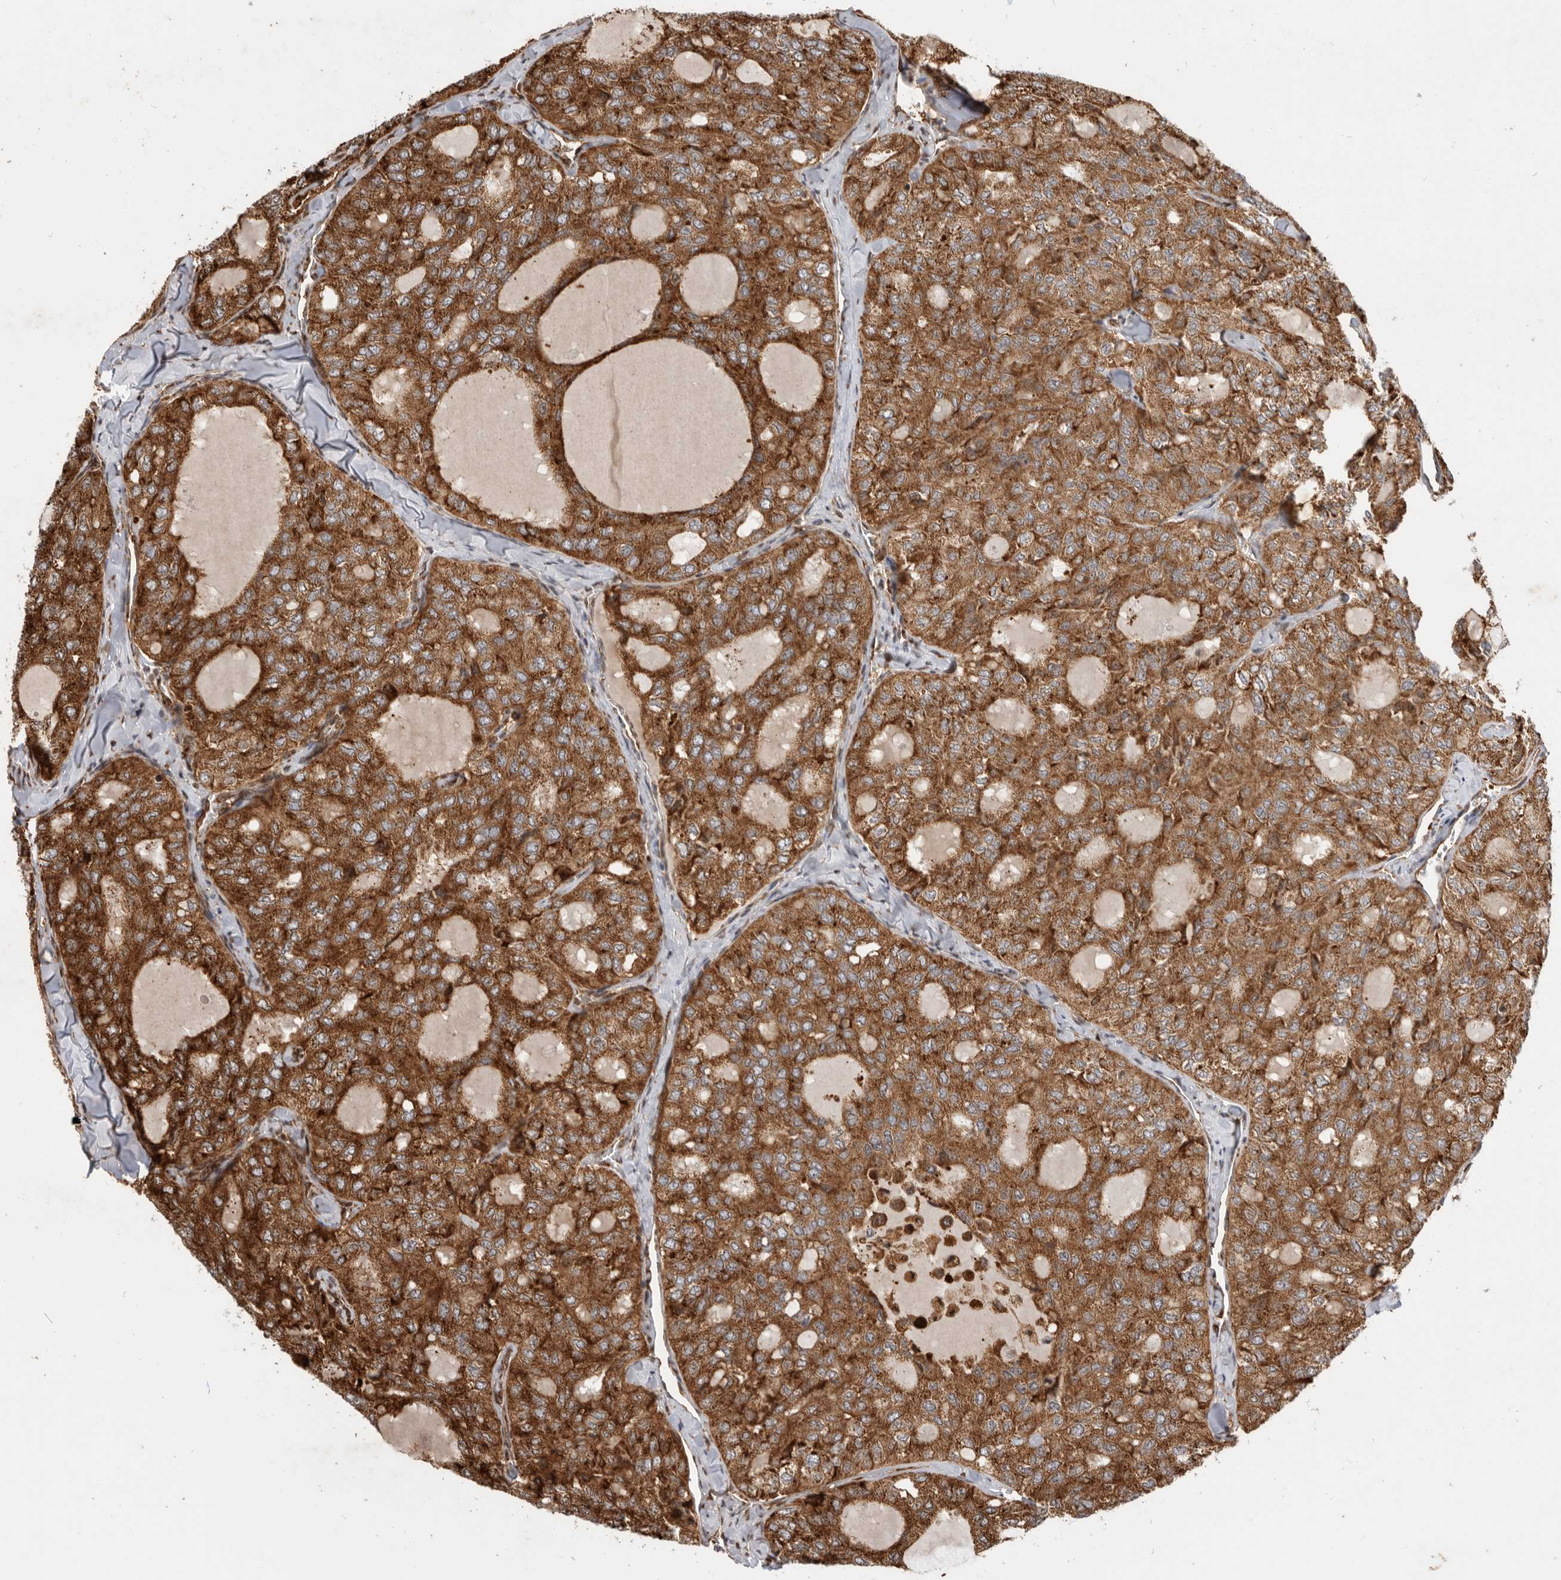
{"staining": {"intensity": "strong", "quantity": ">75%", "location": "cytoplasmic/membranous"}, "tissue": "thyroid cancer", "cell_type": "Tumor cells", "image_type": "cancer", "snomed": [{"axis": "morphology", "description": "Follicular adenoma carcinoma, NOS"}, {"axis": "topography", "description": "Thyroid gland"}], "caption": "Protein staining exhibits strong cytoplasmic/membranous staining in approximately >75% of tumor cells in thyroid cancer (follicular adenoma carcinoma). The staining was performed using DAB, with brown indicating positive protein expression. Nuclei are stained blue with hematoxylin.", "gene": "FZD3", "patient": {"sex": "male", "age": 75}}